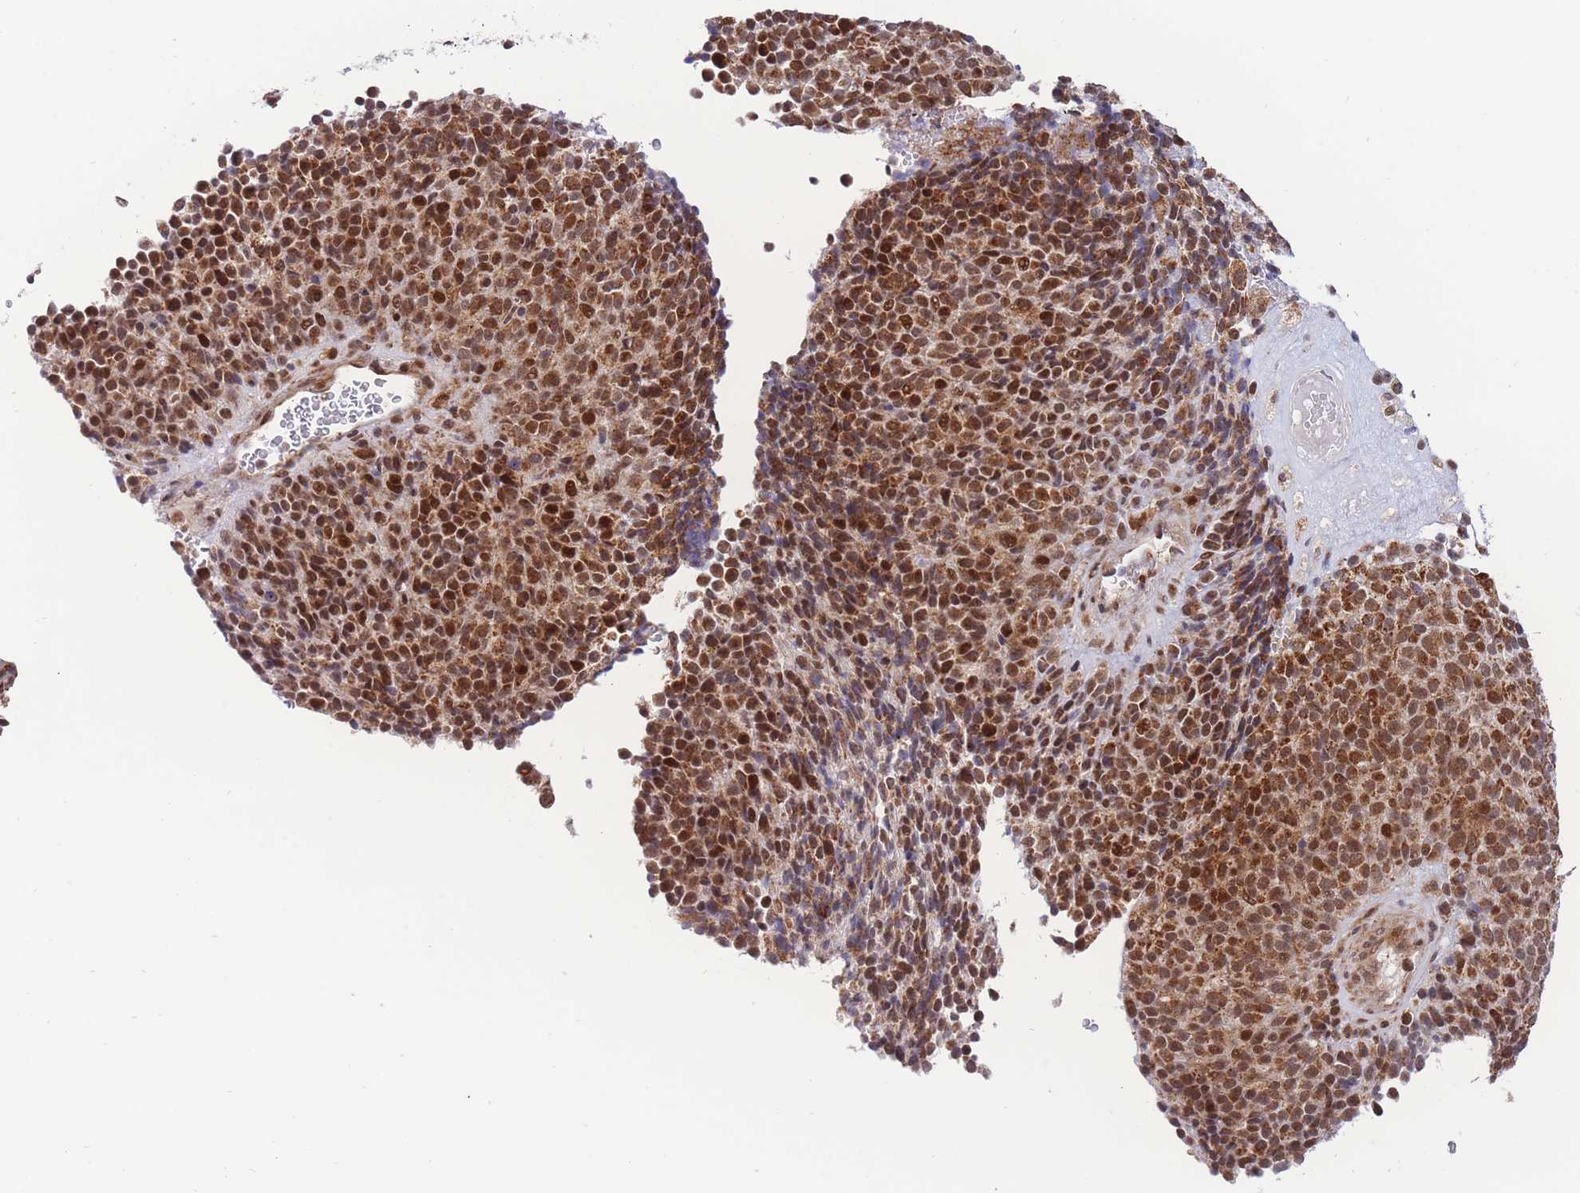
{"staining": {"intensity": "moderate", "quantity": ">75%", "location": "nuclear"}, "tissue": "melanoma", "cell_type": "Tumor cells", "image_type": "cancer", "snomed": [{"axis": "morphology", "description": "Malignant melanoma, Metastatic site"}, {"axis": "topography", "description": "Brain"}], "caption": "Tumor cells reveal medium levels of moderate nuclear staining in about >75% of cells in malignant melanoma (metastatic site).", "gene": "BOD1L1", "patient": {"sex": "female", "age": 56}}